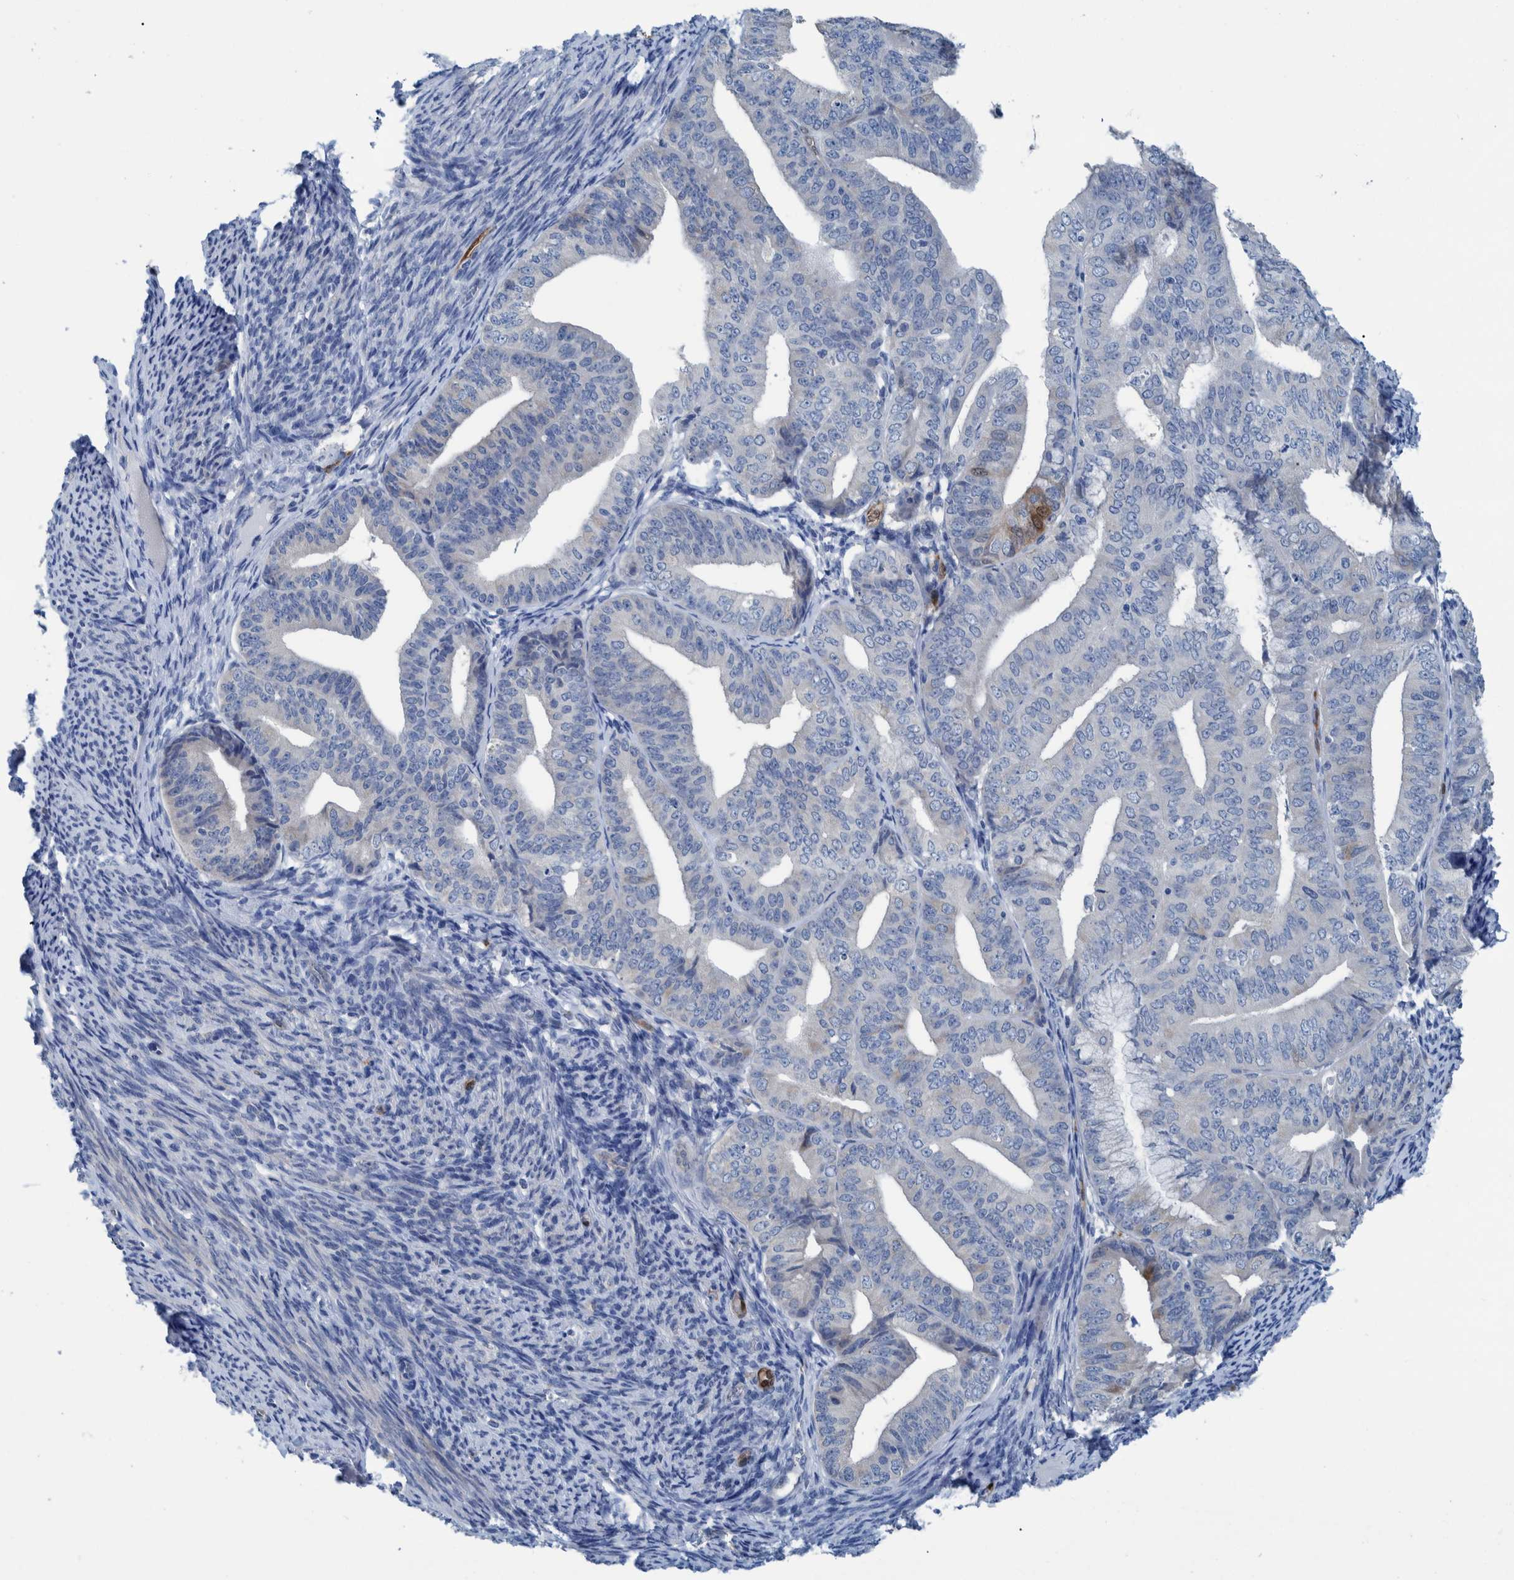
{"staining": {"intensity": "negative", "quantity": "none", "location": "none"}, "tissue": "endometrial cancer", "cell_type": "Tumor cells", "image_type": "cancer", "snomed": [{"axis": "morphology", "description": "Adenocarcinoma, NOS"}, {"axis": "topography", "description": "Endometrium"}], "caption": "Immunohistochemistry (IHC) photomicrograph of human adenocarcinoma (endometrial) stained for a protein (brown), which exhibits no expression in tumor cells.", "gene": "IDO1", "patient": {"sex": "female", "age": 63}}